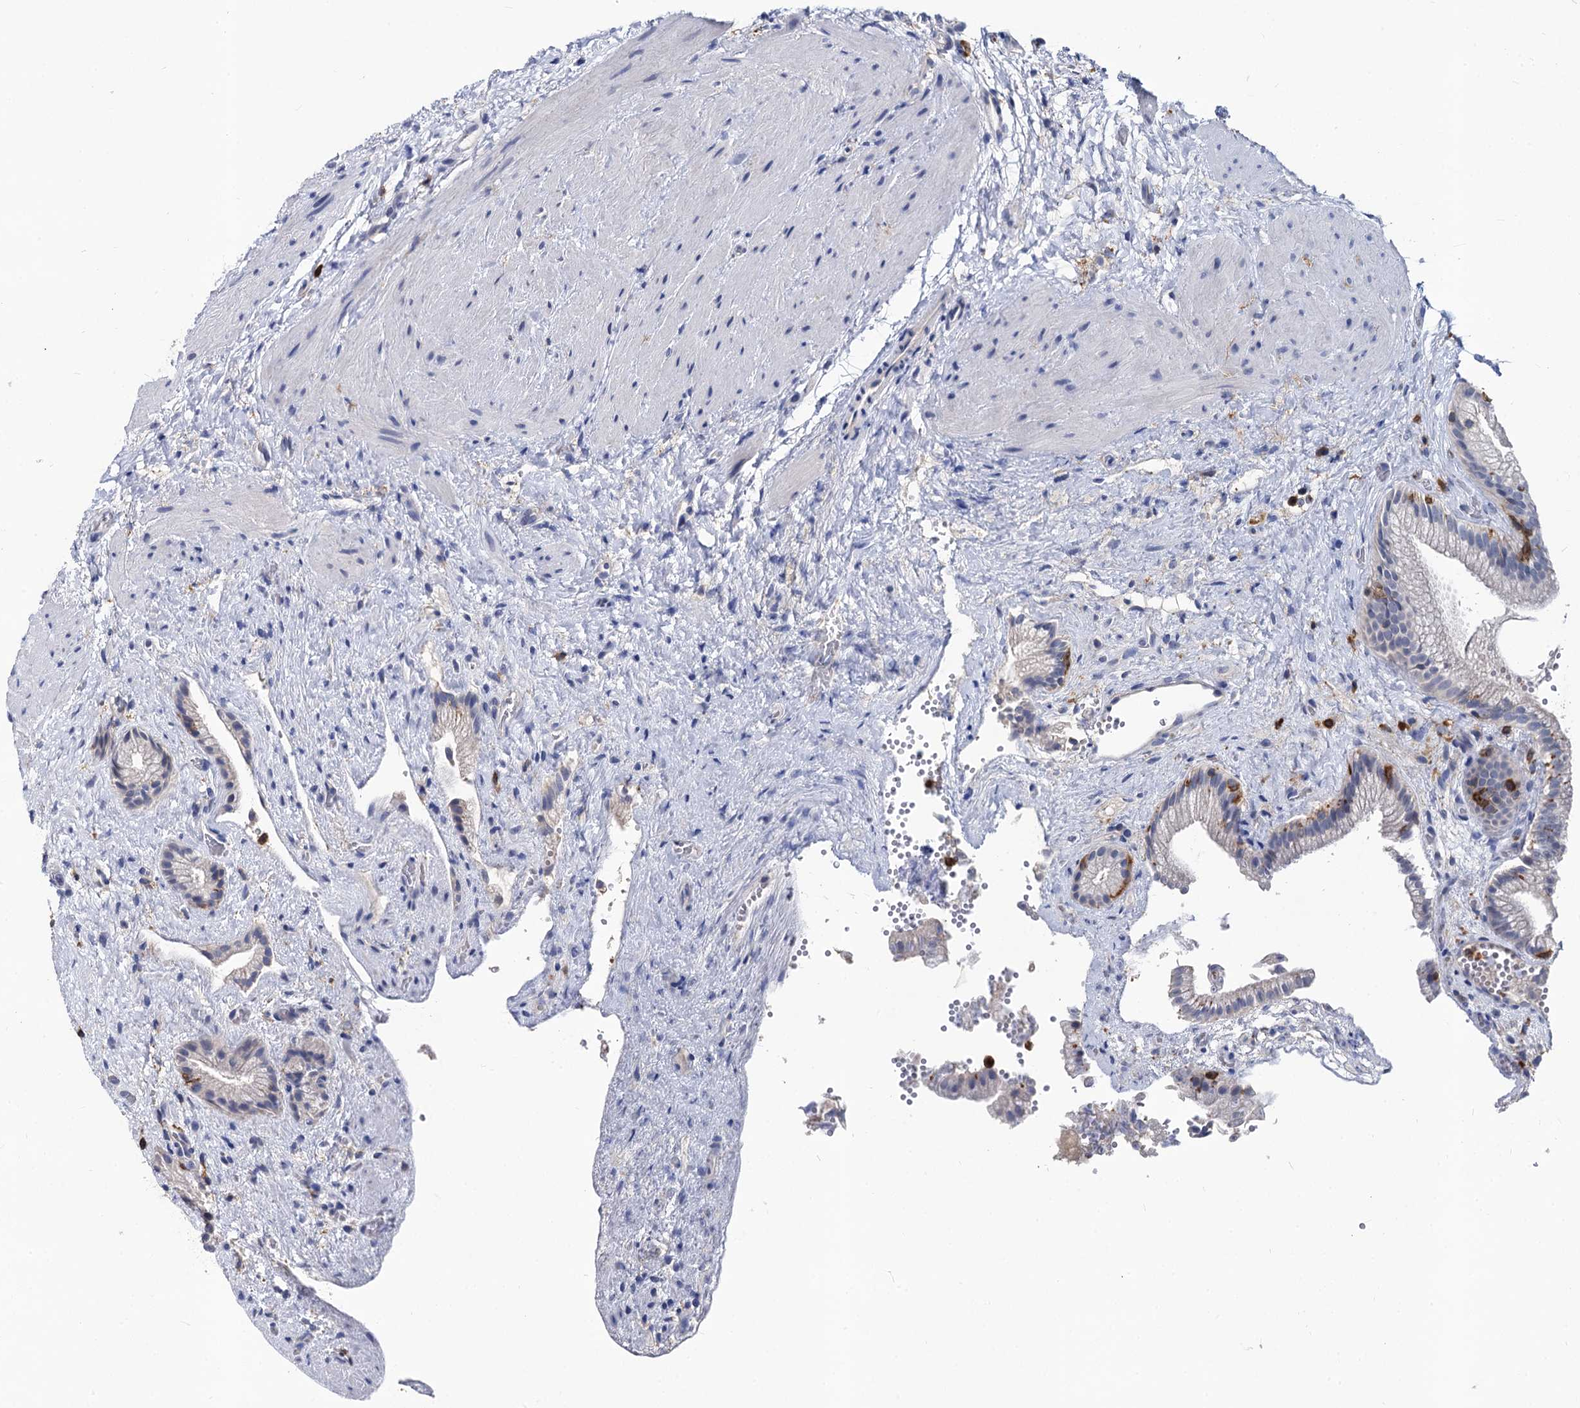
{"staining": {"intensity": "moderate", "quantity": "<25%", "location": "cytoplasmic/membranous"}, "tissue": "gallbladder", "cell_type": "Glandular cells", "image_type": "normal", "snomed": [{"axis": "morphology", "description": "Normal tissue, NOS"}, {"axis": "morphology", "description": "Inflammation, NOS"}, {"axis": "topography", "description": "Gallbladder"}], "caption": "Immunohistochemical staining of benign gallbladder exhibits <25% levels of moderate cytoplasmic/membranous protein expression in approximately <25% of glandular cells.", "gene": "RHOG", "patient": {"sex": "male", "age": 51}}